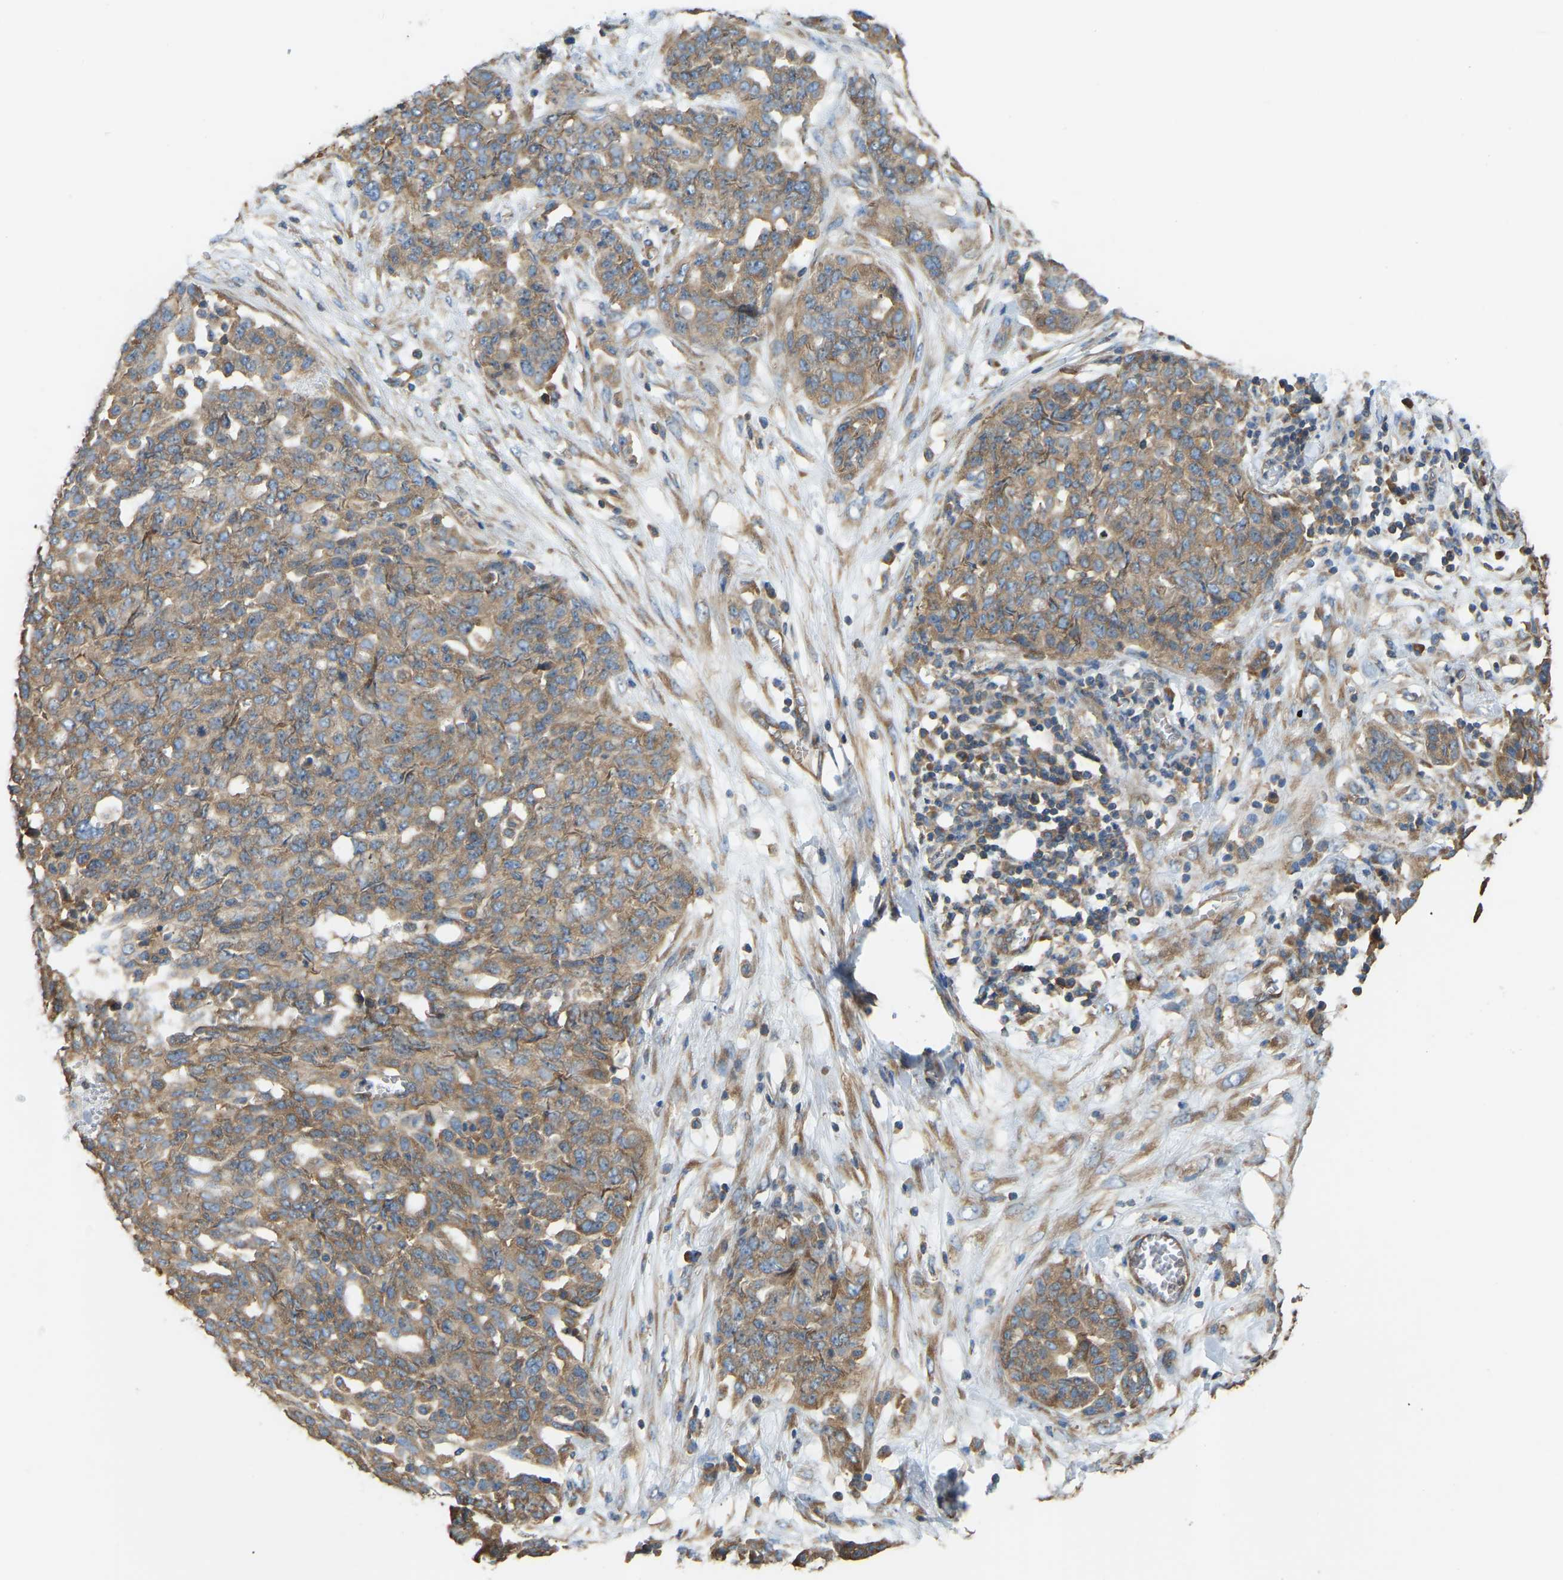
{"staining": {"intensity": "moderate", "quantity": ">75%", "location": "cytoplasmic/membranous"}, "tissue": "ovarian cancer", "cell_type": "Tumor cells", "image_type": "cancer", "snomed": [{"axis": "morphology", "description": "Cystadenocarcinoma, serous, NOS"}, {"axis": "topography", "description": "Soft tissue"}, {"axis": "topography", "description": "Ovary"}], "caption": "Immunohistochemistry (IHC) (DAB (3,3'-diaminobenzidine)) staining of human serous cystadenocarcinoma (ovarian) exhibits moderate cytoplasmic/membranous protein positivity in approximately >75% of tumor cells.", "gene": "RPS6KB2", "patient": {"sex": "female", "age": 57}}